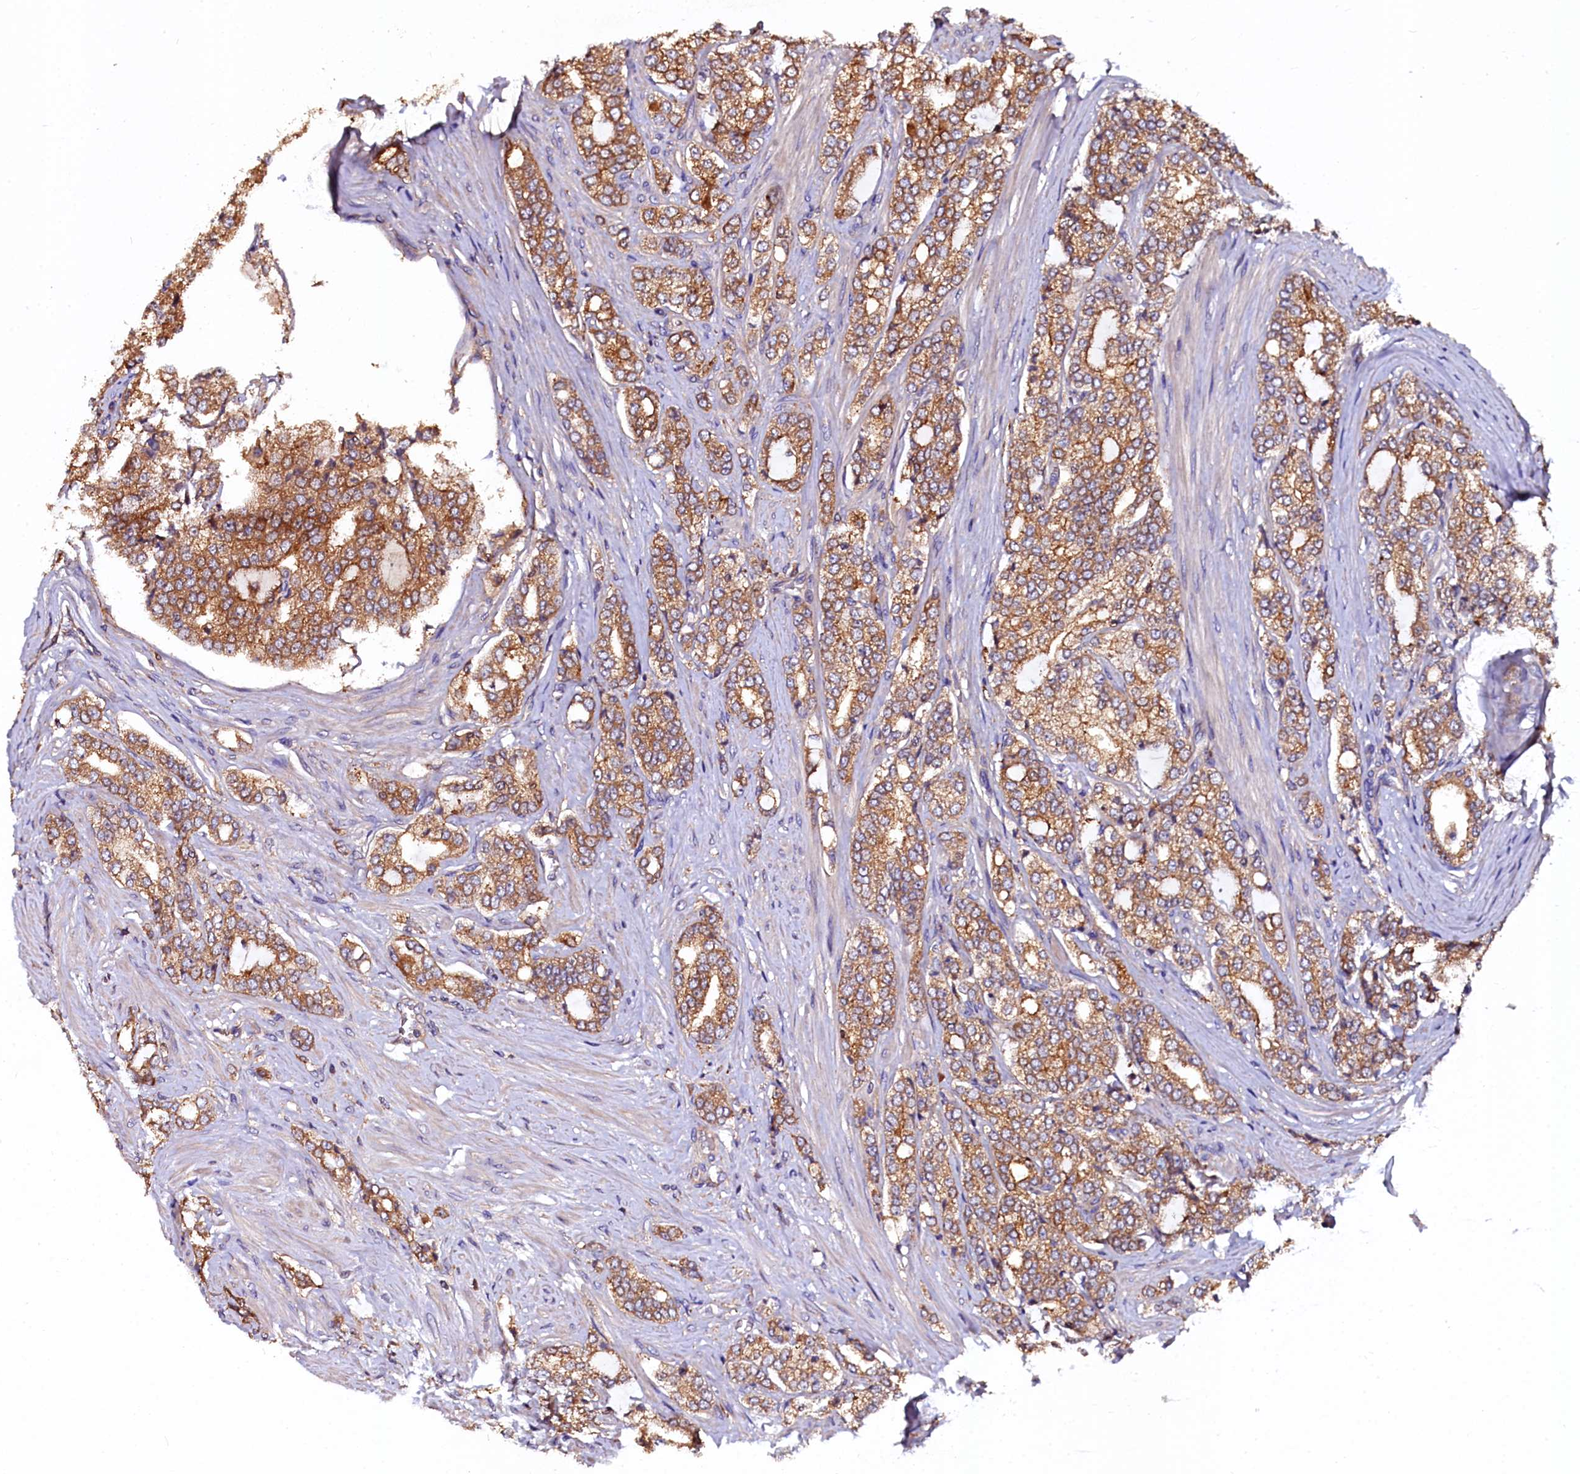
{"staining": {"intensity": "strong", "quantity": ">75%", "location": "cytoplasmic/membranous"}, "tissue": "prostate cancer", "cell_type": "Tumor cells", "image_type": "cancer", "snomed": [{"axis": "morphology", "description": "Adenocarcinoma, High grade"}, {"axis": "topography", "description": "Prostate"}], "caption": "DAB immunohistochemical staining of human prostate cancer (high-grade adenocarcinoma) shows strong cytoplasmic/membranous protein positivity in about >75% of tumor cells. Nuclei are stained in blue.", "gene": "APPL2", "patient": {"sex": "male", "age": 64}}